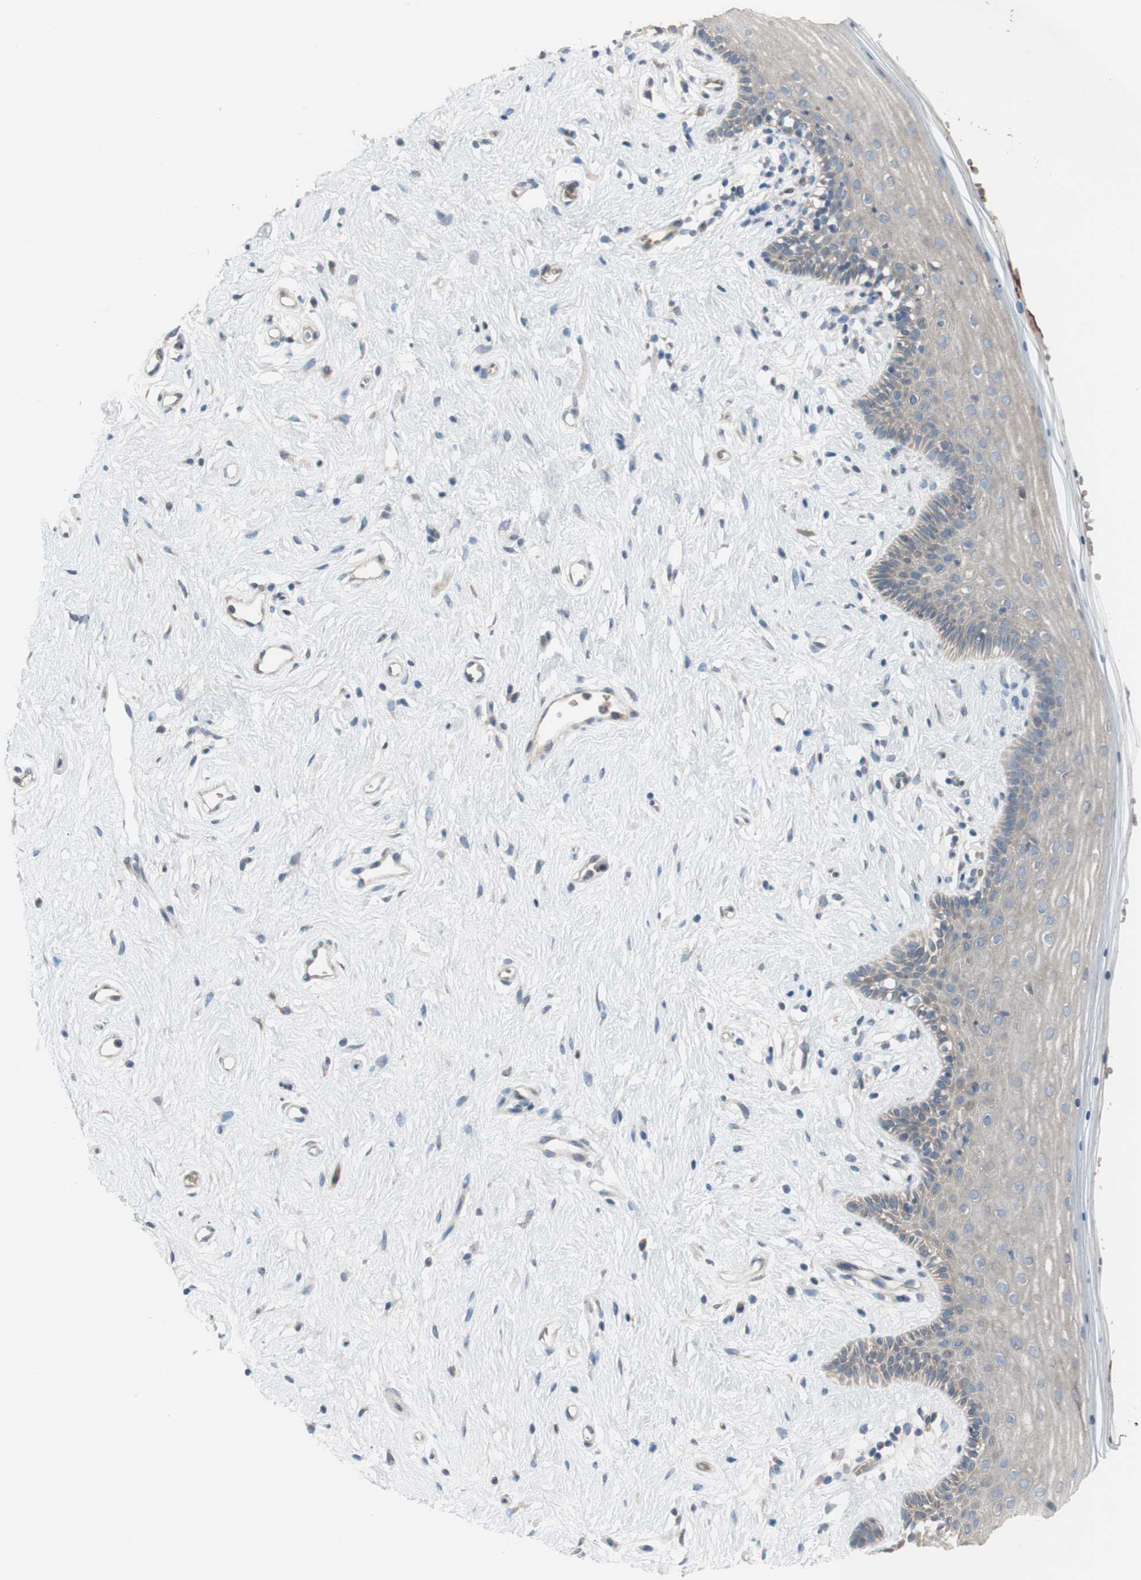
{"staining": {"intensity": "negative", "quantity": "none", "location": "none"}, "tissue": "vagina", "cell_type": "Squamous epithelial cells", "image_type": "normal", "snomed": [{"axis": "morphology", "description": "Normal tissue, NOS"}, {"axis": "topography", "description": "Vagina"}], "caption": "Squamous epithelial cells show no significant protein staining in unremarkable vagina. (Stains: DAB IHC with hematoxylin counter stain, Microscopy: brightfield microscopy at high magnification).", "gene": "ADD2", "patient": {"sex": "female", "age": 44}}